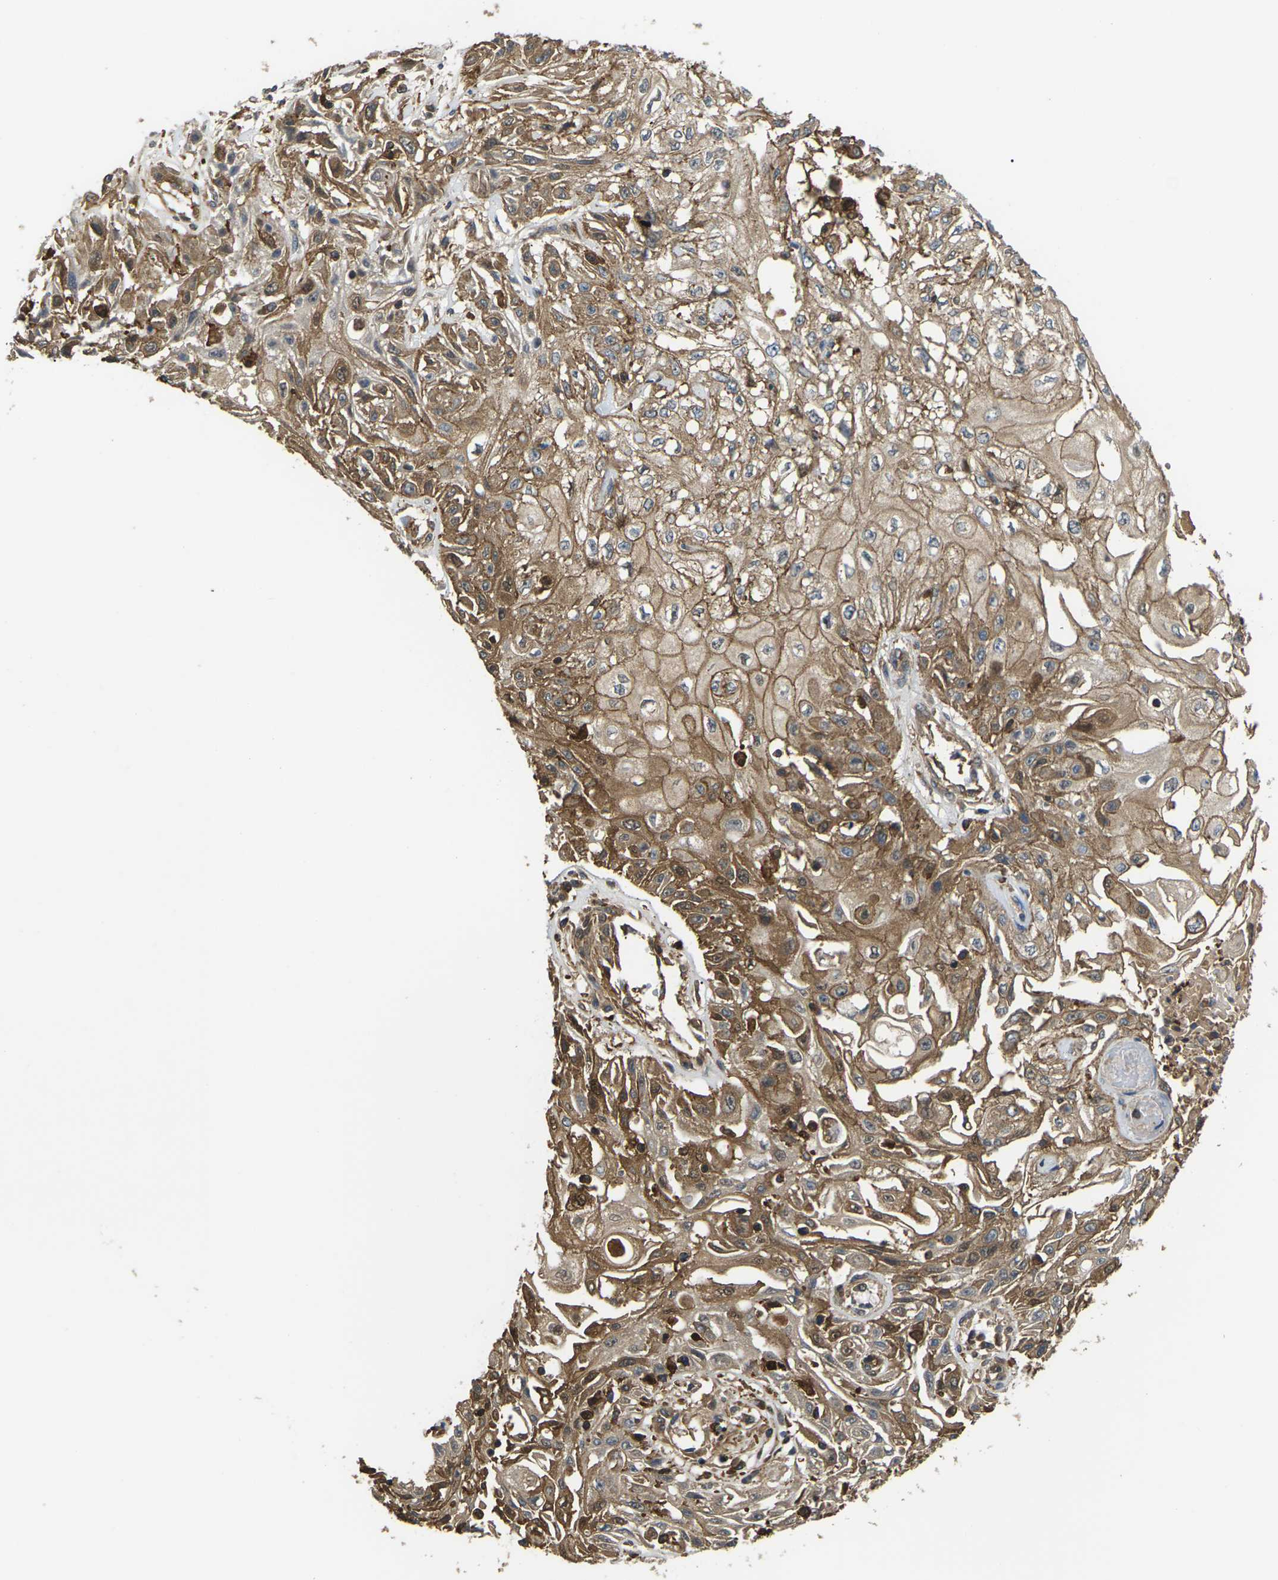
{"staining": {"intensity": "moderate", "quantity": ">75%", "location": "cytoplasmic/membranous"}, "tissue": "skin cancer", "cell_type": "Tumor cells", "image_type": "cancer", "snomed": [{"axis": "morphology", "description": "Squamous cell carcinoma, NOS"}, {"axis": "topography", "description": "Skin"}], "caption": "Skin cancer (squamous cell carcinoma) was stained to show a protein in brown. There is medium levels of moderate cytoplasmic/membranous expression in about >75% of tumor cells.", "gene": "IQGAP1", "patient": {"sex": "male", "age": 75}}